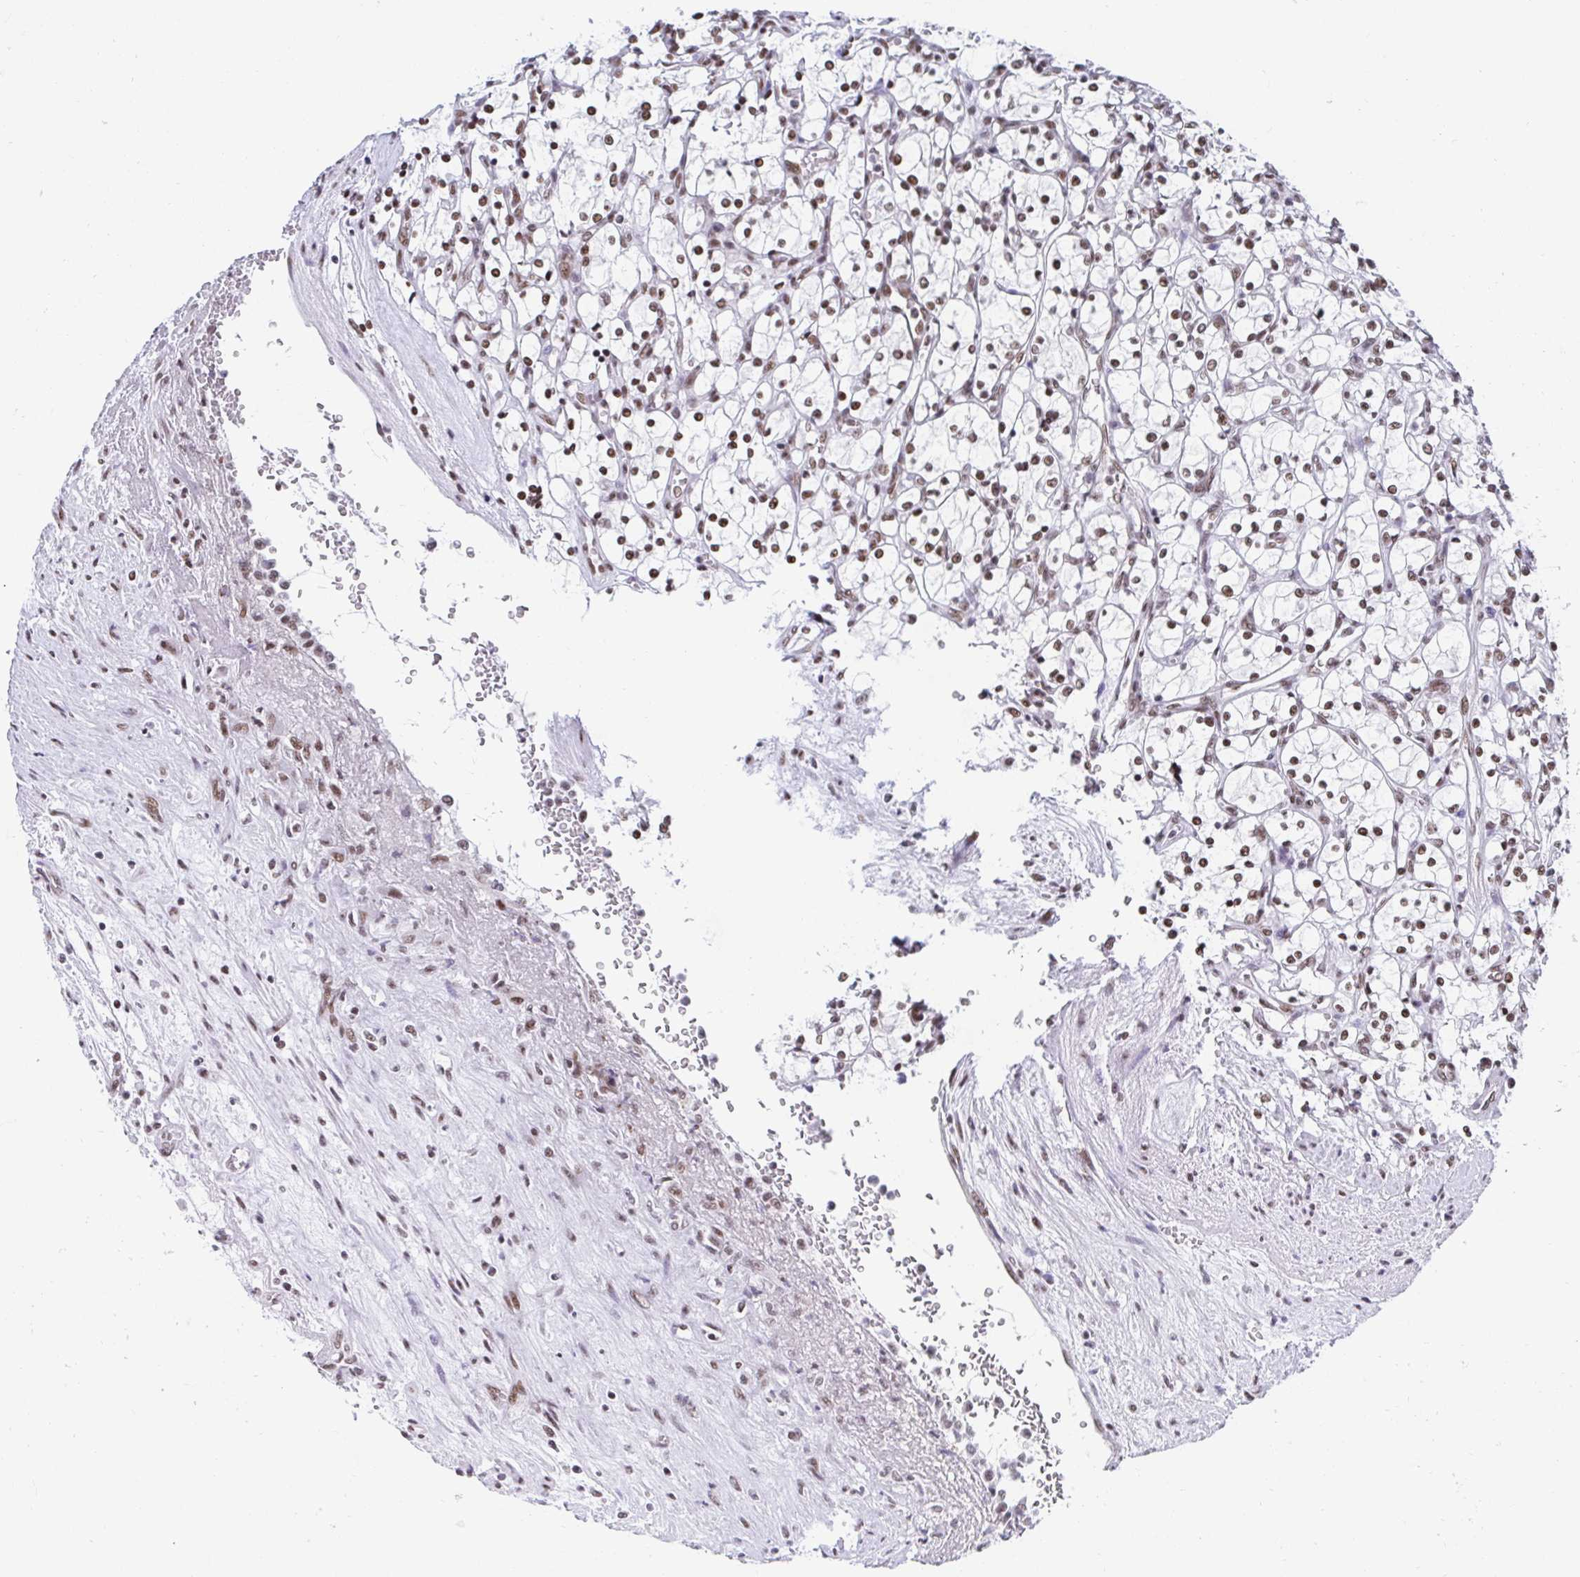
{"staining": {"intensity": "moderate", "quantity": ">75%", "location": "nuclear"}, "tissue": "renal cancer", "cell_type": "Tumor cells", "image_type": "cancer", "snomed": [{"axis": "morphology", "description": "Adenocarcinoma, NOS"}, {"axis": "topography", "description": "Kidney"}], "caption": "DAB (3,3'-diaminobenzidine) immunohistochemical staining of renal cancer (adenocarcinoma) displays moderate nuclear protein staining in about >75% of tumor cells.", "gene": "SLC7A10", "patient": {"sex": "female", "age": 69}}